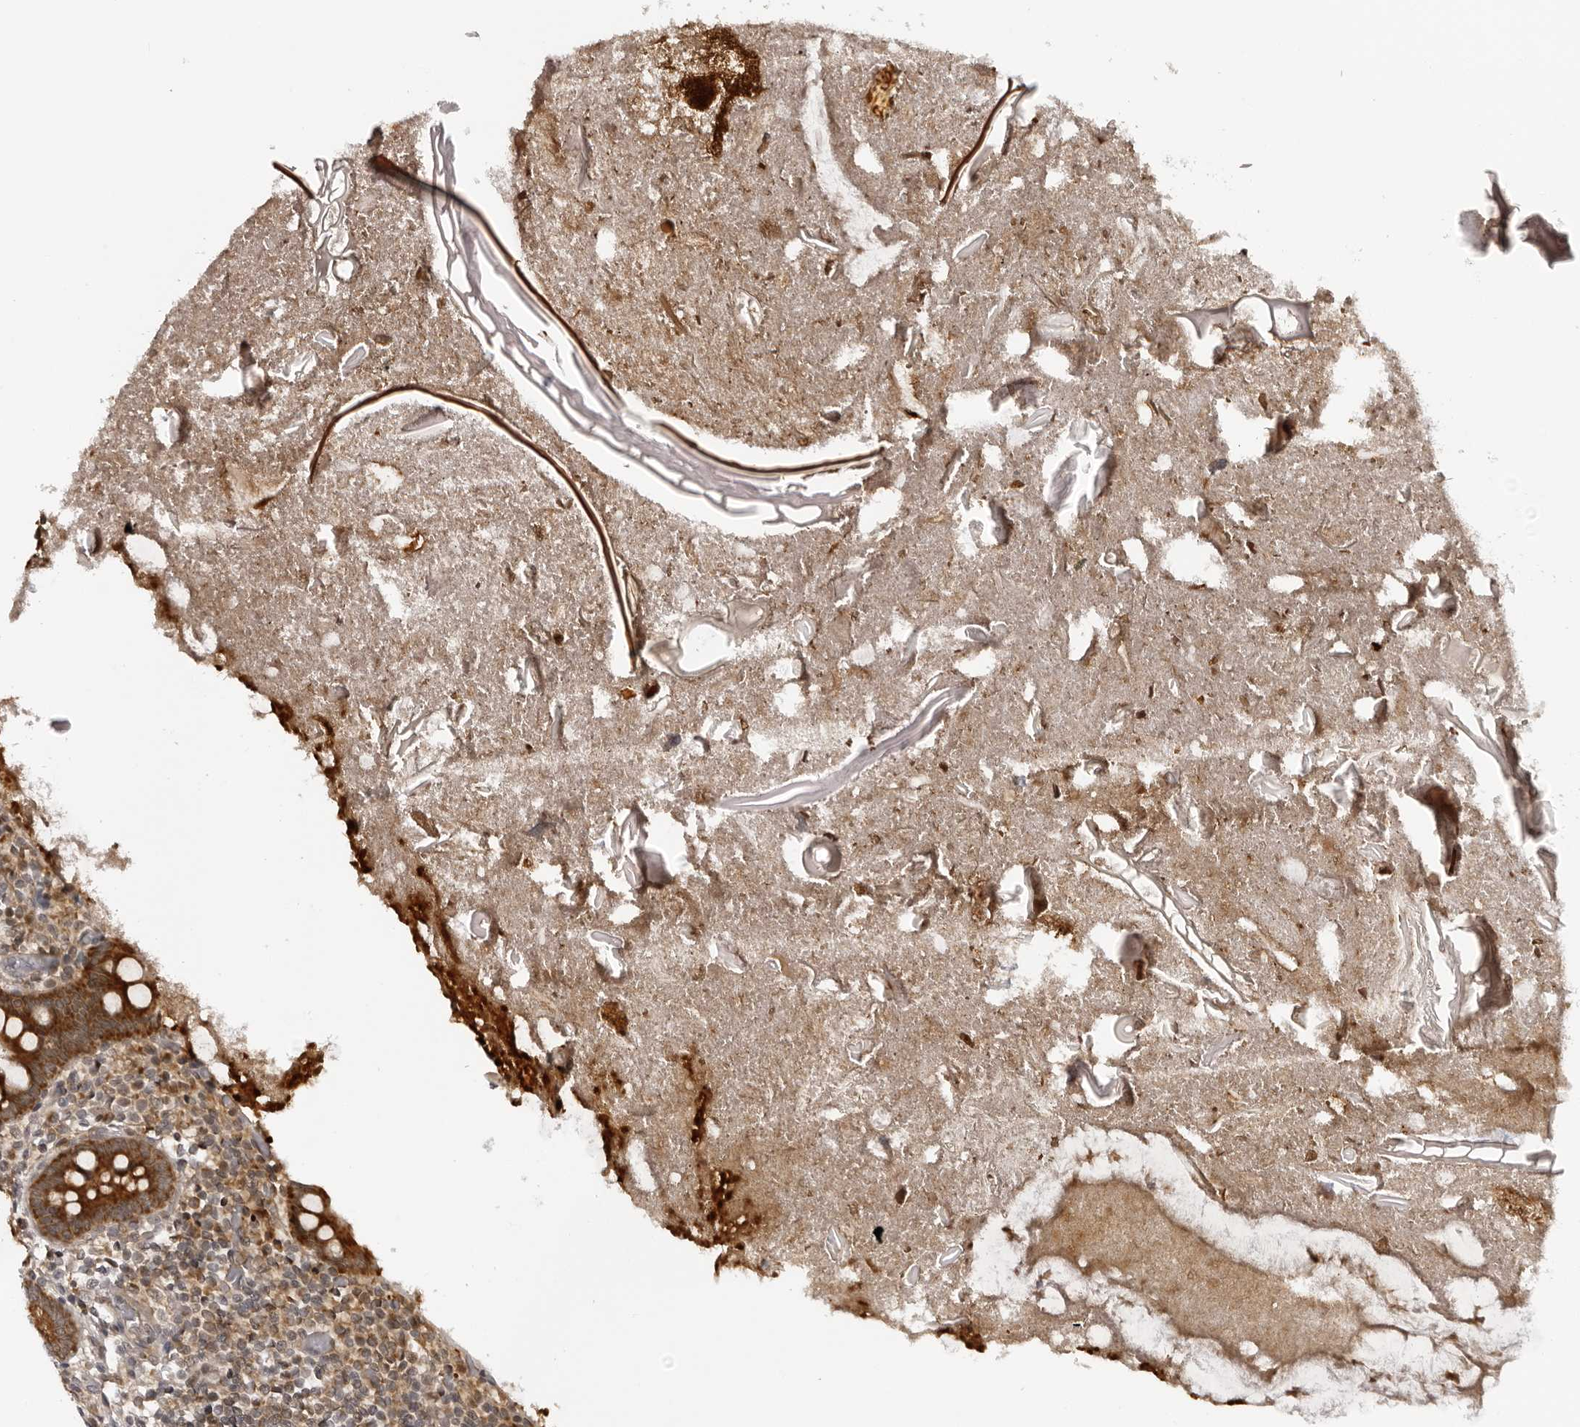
{"staining": {"intensity": "strong", "quantity": ">75%", "location": "cytoplasmic/membranous"}, "tissue": "appendix", "cell_type": "Glandular cells", "image_type": "normal", "snomed": [{"axis": "morphology", "description": "Normal tissue, NOS"}, {"axis": "topography", "description": "Appendix"}], "caption": "Brown immunohistochemical staining in normal appendix exhibits strong cytoplasmic/membranous expression in approximately >75% of glandular cells. (IHC, brightfield microscopy, high magnification).", "gene": "MRPS15", "patient": {"sex": "female", "age": 17}}